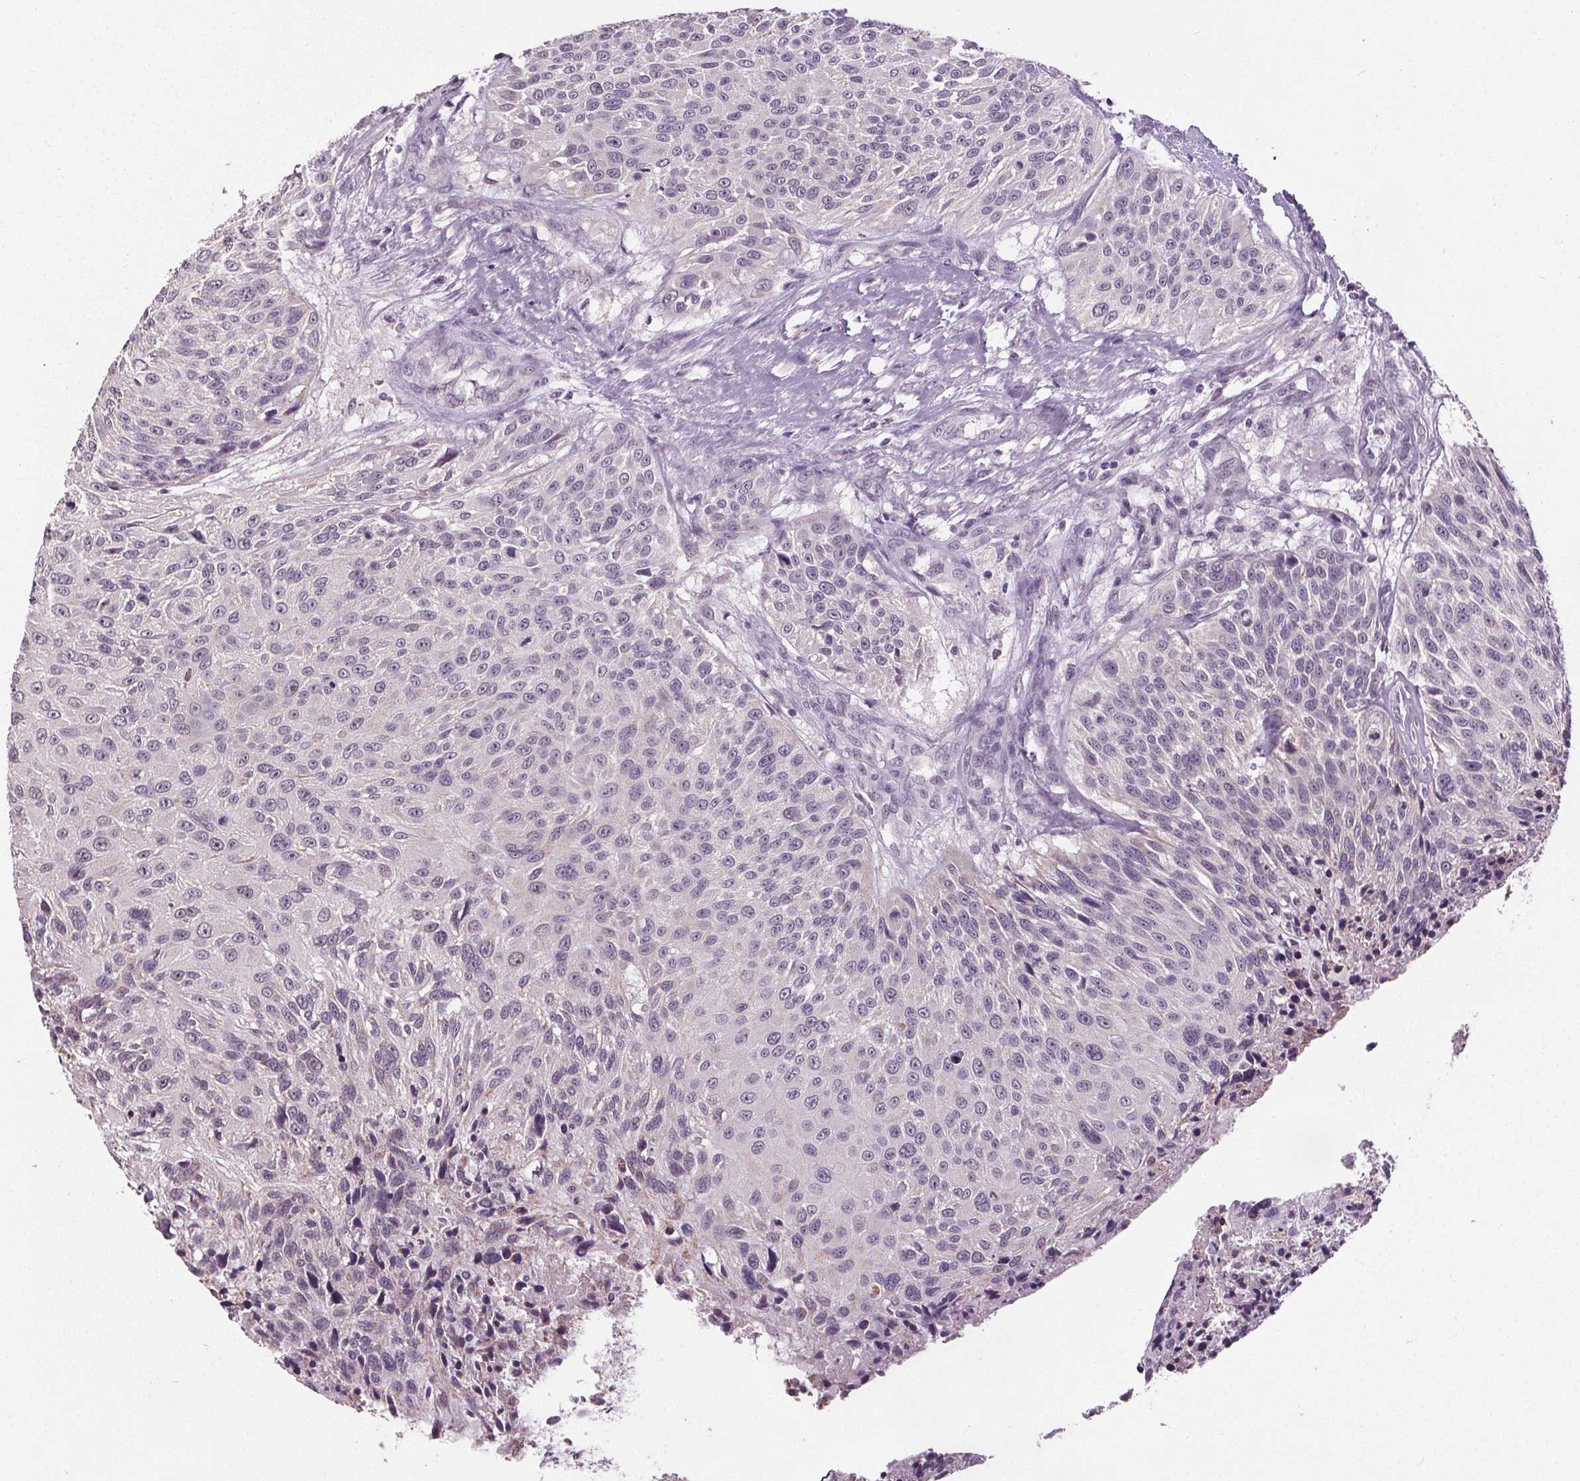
{"staining": {"intensity": "negative", "quantity": "none", "location": "none"}, "tissue": "urothelial cancer", "cell_type": "Tumor cells", "image_type": "cancer", "snomed": [{"axis": "morphology", "description": "Urothelial carcinoma, NOS"}, {"axis": "topography", "description": "Urinary bladder"}], "caption": "Transitional cell carcinoma was stained to show a protein in brown. There is no significant expression in tumor cells.", "gene": "SLC2A9", "patient": {"sex": "male", "age": 55}}